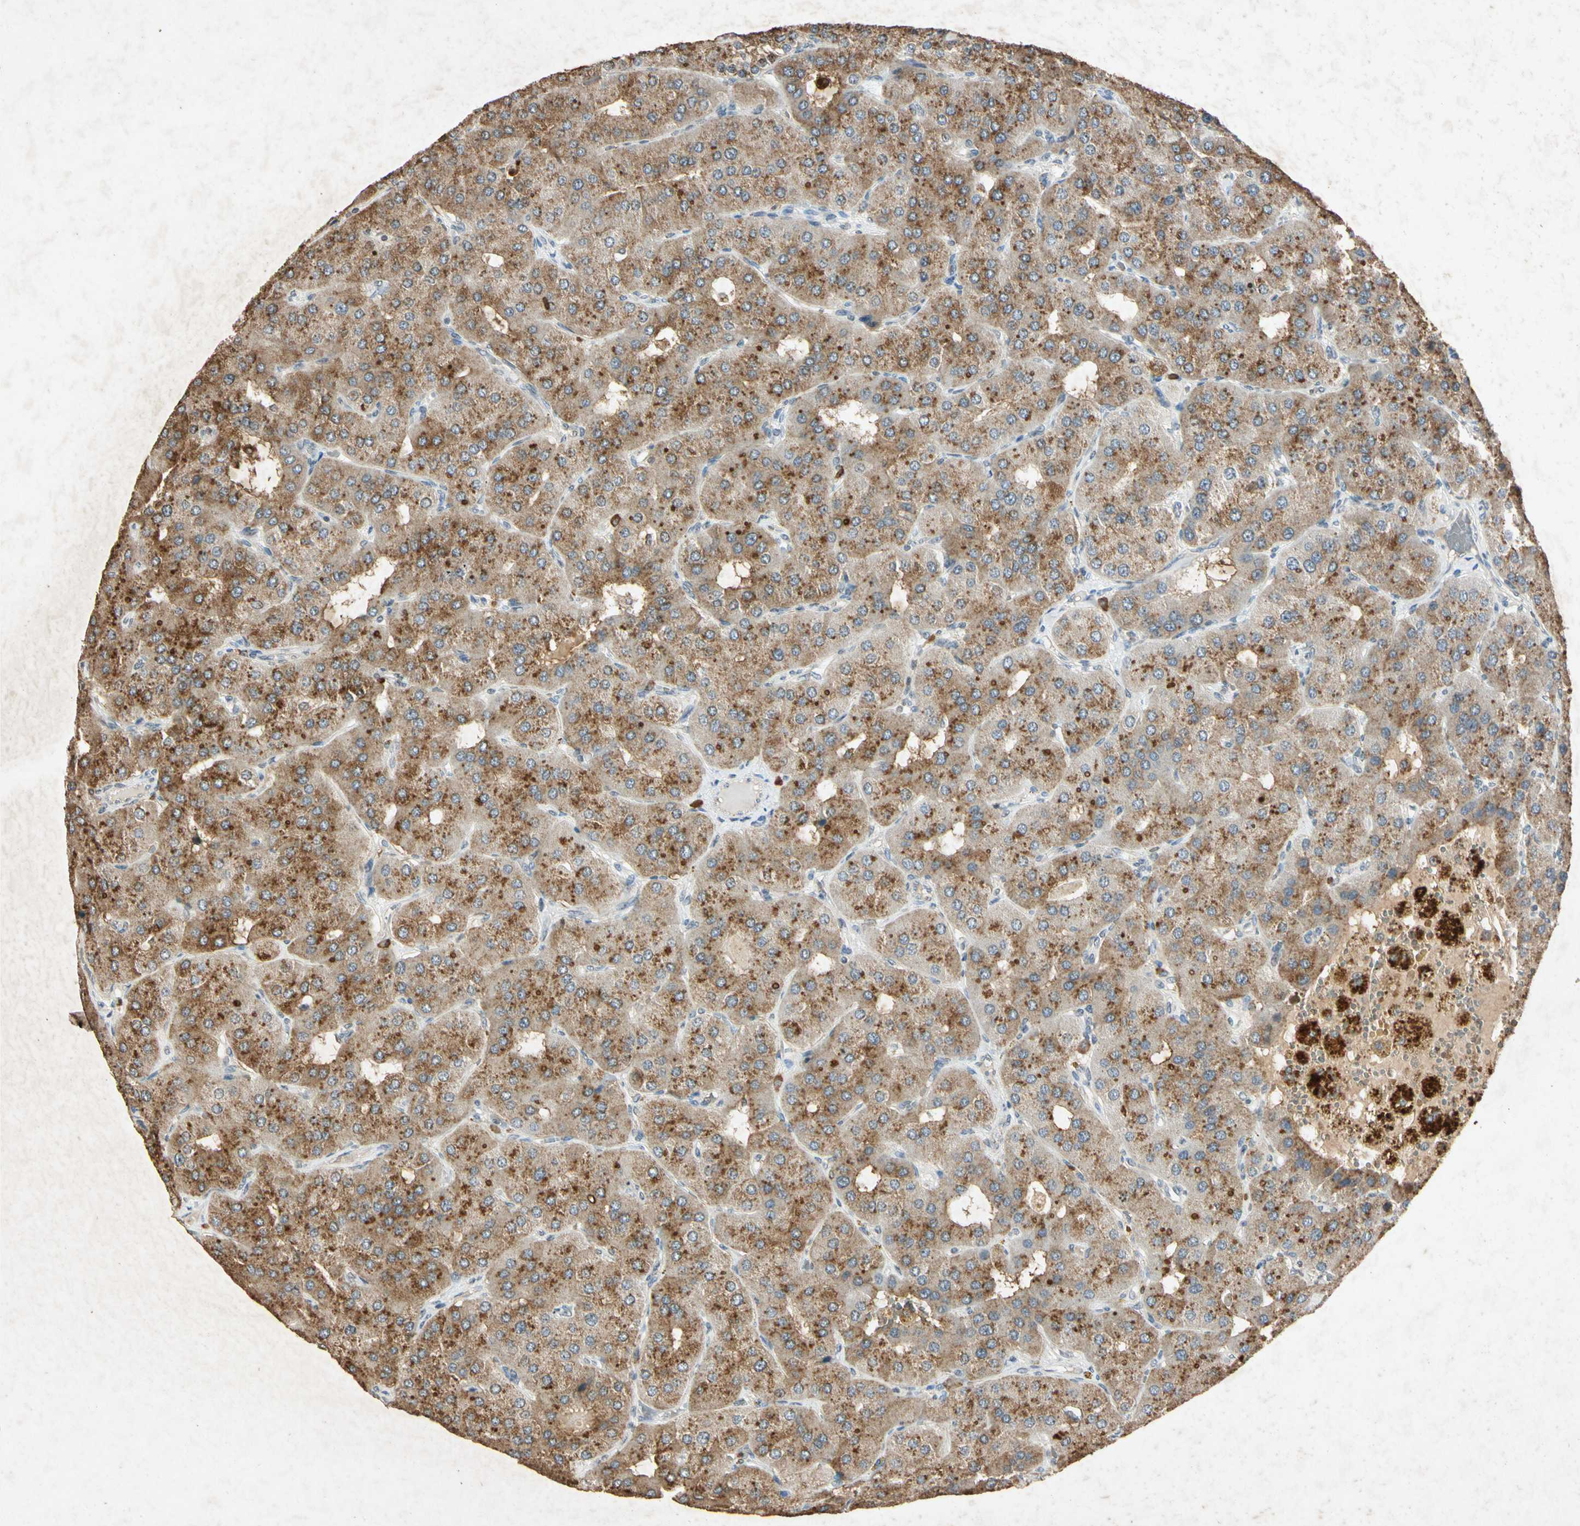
{"staining": {"intensity": "moderate", "quantity": ">75%", "location": "cytoplasmic/membranous"}, "tissue": "parathyroid gland", "cell_type": "Glandular cells", "image_type": "normal", "snomed": [{"axis": "morphology", "description": "Normal tissue, NOS"}, {"axis": "morphology", "description": "Adenoma, NOS"}, {"axis": "topography", "description": "Parathyroid gland"}], "caption": "This image displays benign parathyroid gland stained with immunohistochemistry to label a protein in brown. The cytoplasmic/membranous of glandular cells show moderate positivity for the protein. Nuclei are counter-stained blue.", "gene": "MSRB1", "patient": {"sex": "female", "age": 86}}